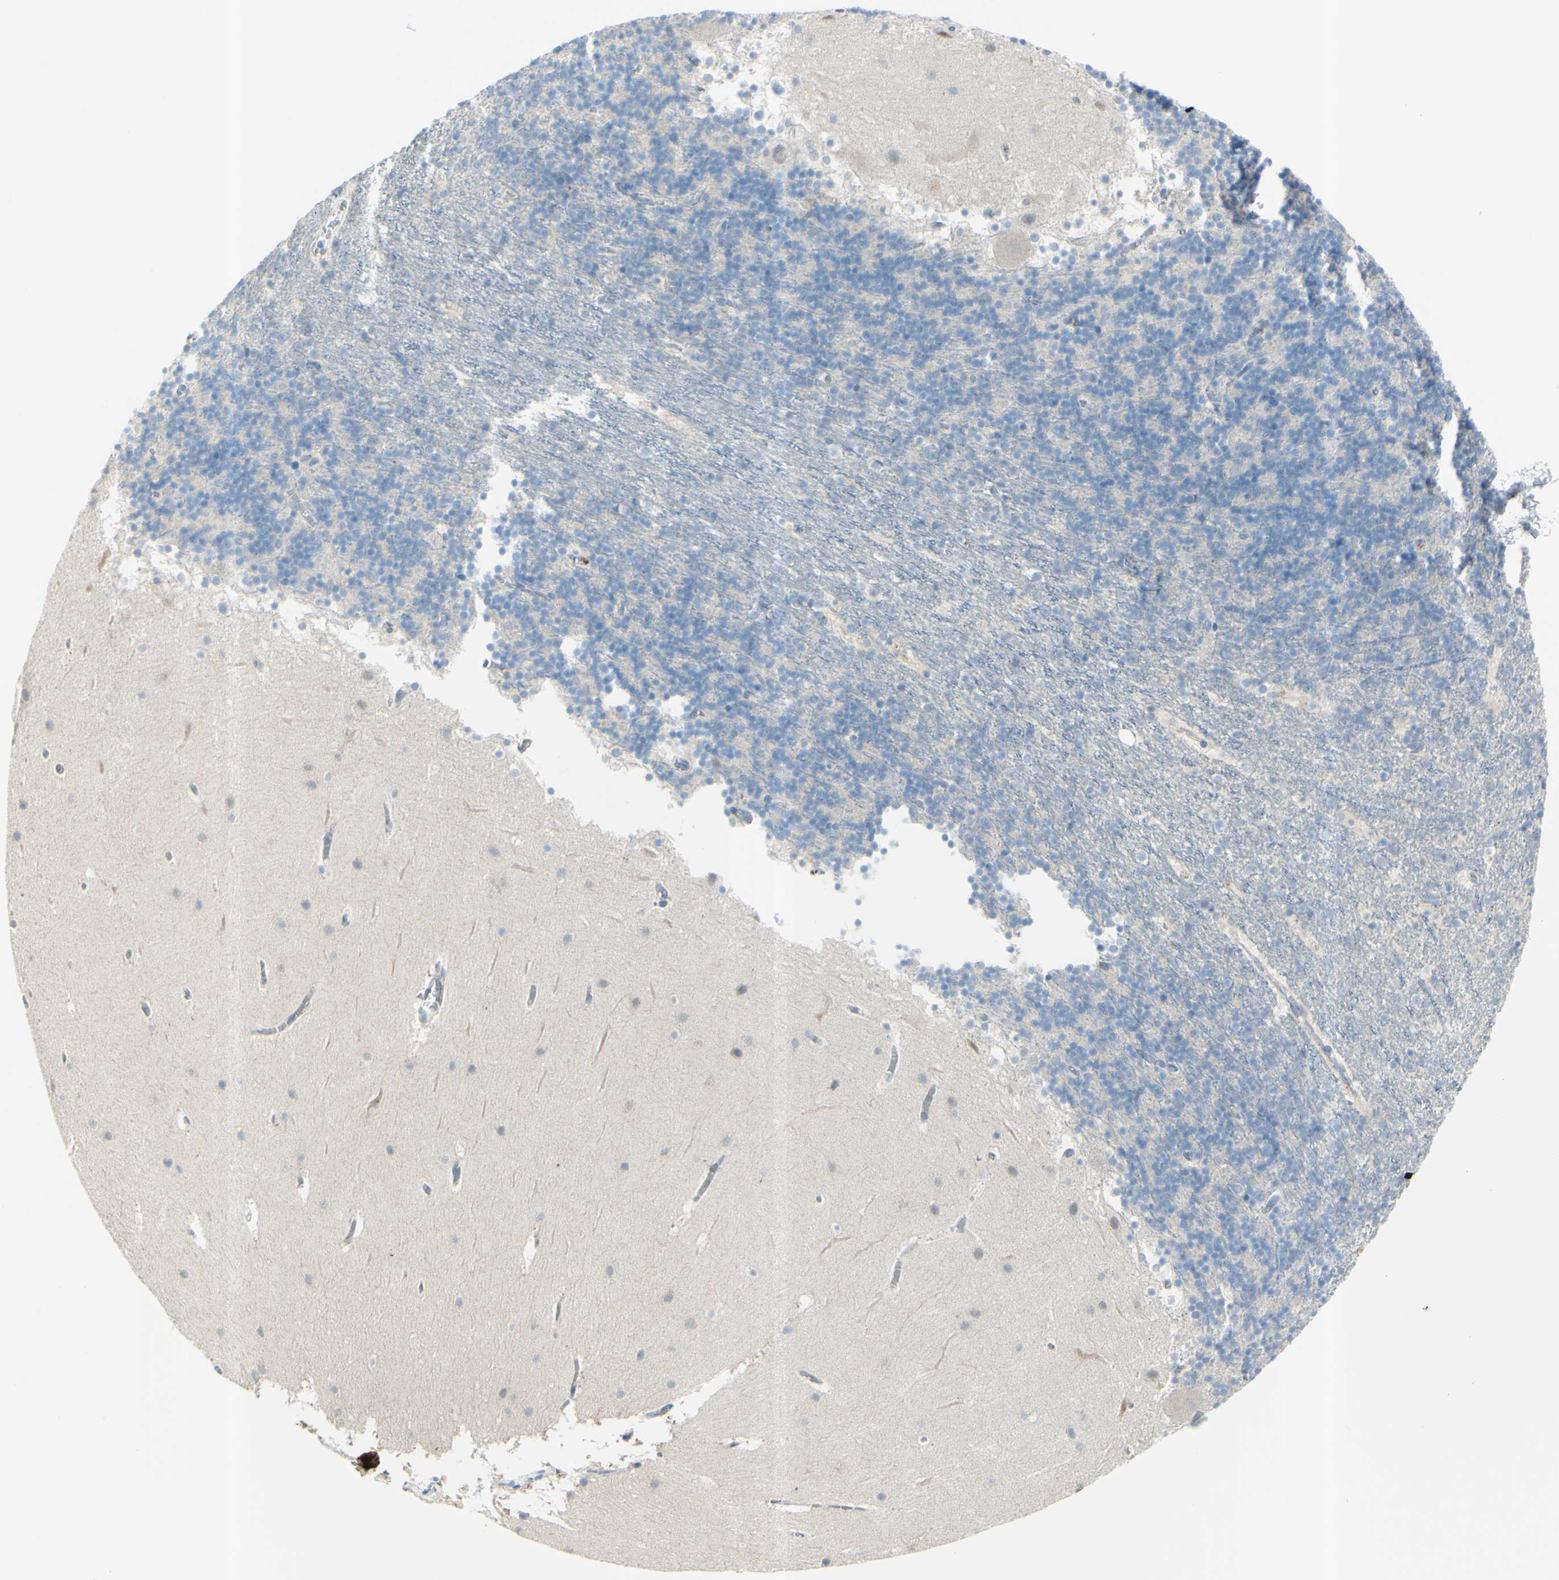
{"staining": {"intensity": "negative", "quantity": "none", "location": "none"}, "tissue": "cerebellum", "cell_type": "Cells in granular layer", "image_type": "normal", "snomed": [{"axis": "morphology", "description": "Normal tissue, NOS"}, {"axis": "topography", "description": "Cerebellum"}], "caption": "Immunohistochemistry photomicrograph of normal human cerebellum stained for a protein (brown), which reveals no expression in cells in granular layer. (DAB (3,3'-diaminobenzidine) immunohistochemistry visualized using brightfield microscopy, high magnification).", "gene": "B4GALT1", "patient": {"sex": "male", "age": 45}}